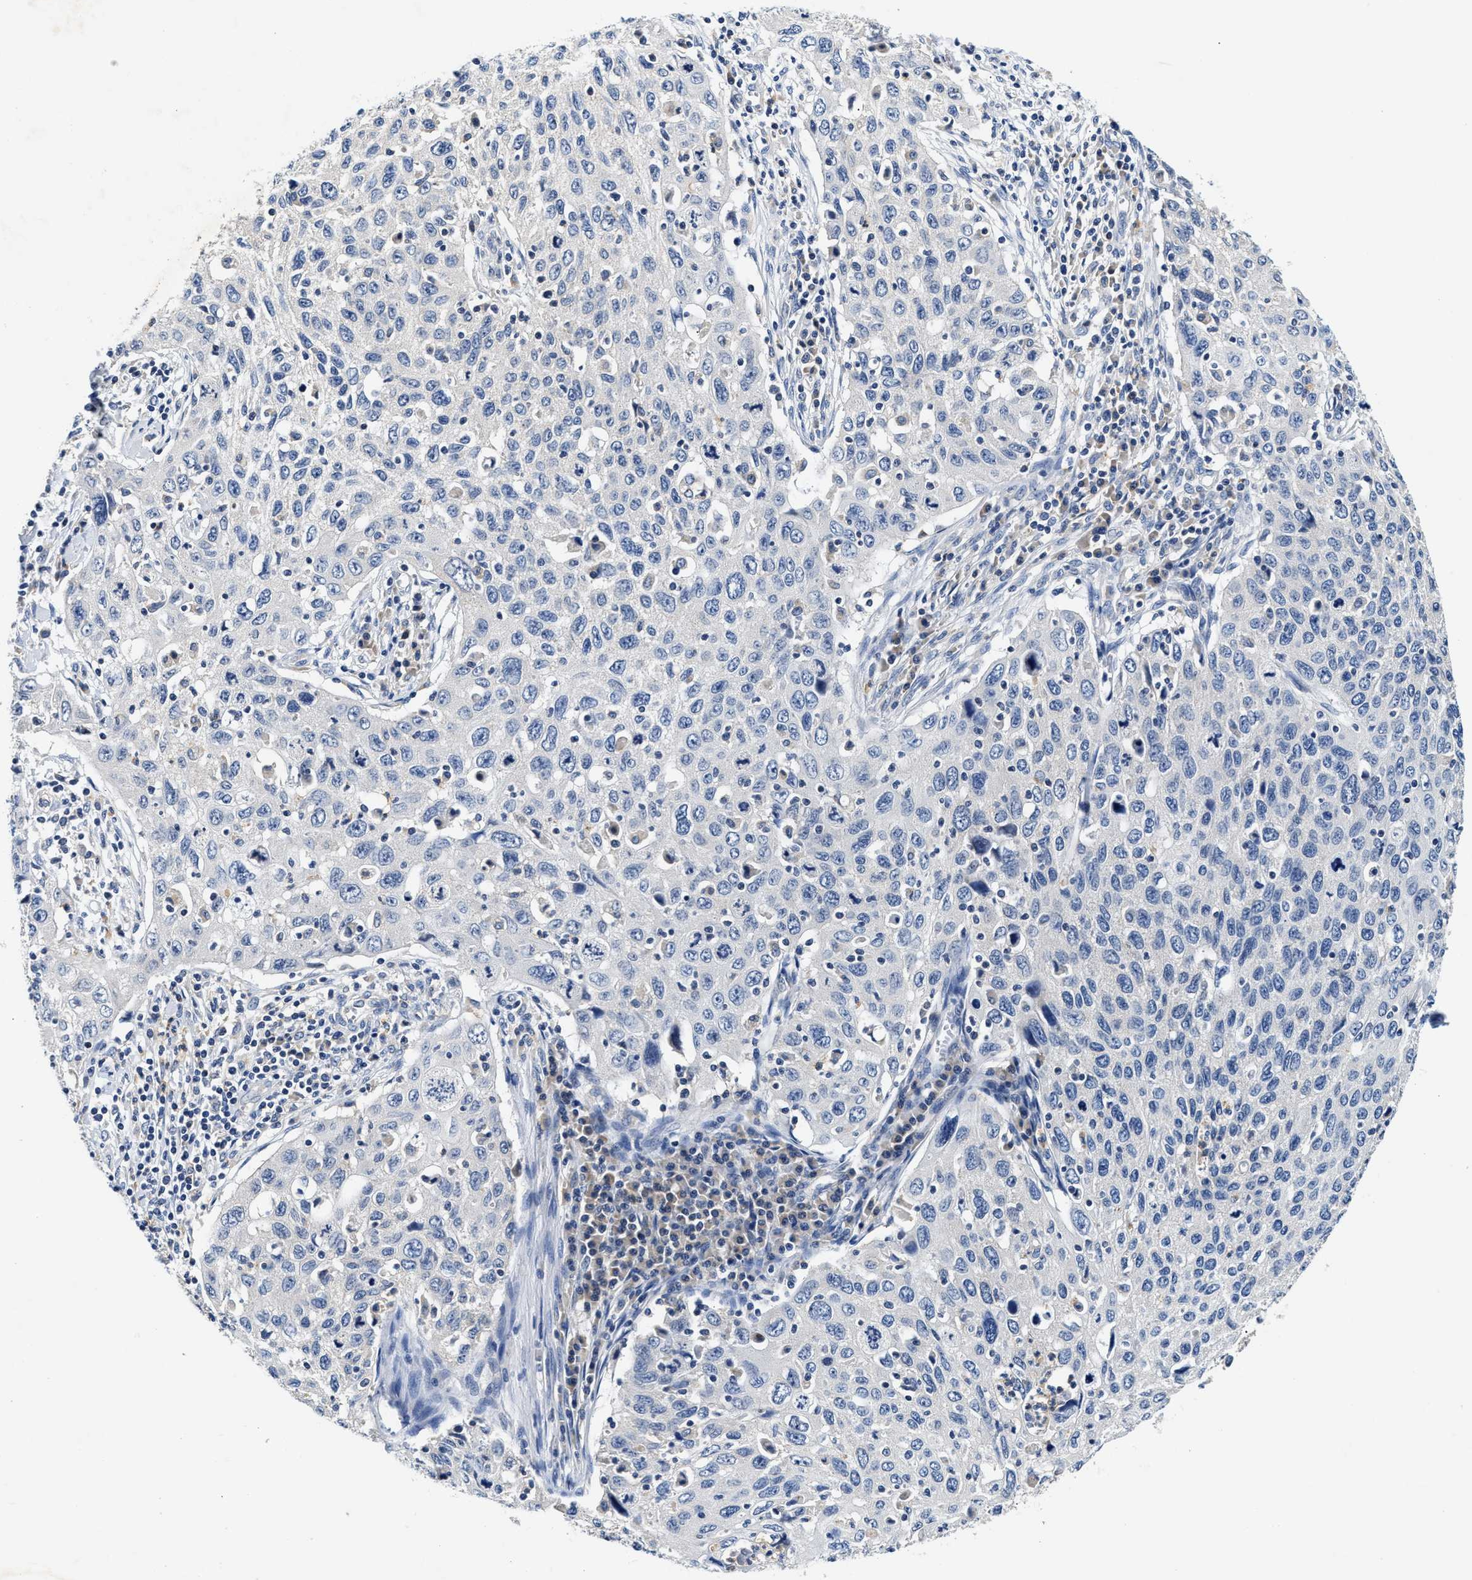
{"staining": {"intensity": "negative", "quantity": "none", "location": "none"}, "tissue": "cervical cancer", "cell_type": "Tumor cells", "image_type": "cancer", "snomed": [{"axis": "morphology", "description": "Squamous cell carcinoma, NOS"}, {"axis": "topography", "description": "Cervix"}], "caption": "The histopathology image shows no staining of tumor cells in squamous cell carcinoma (cervical).", "gene": "FAM185A", "patient": {"sex": "female", "age": 53}}